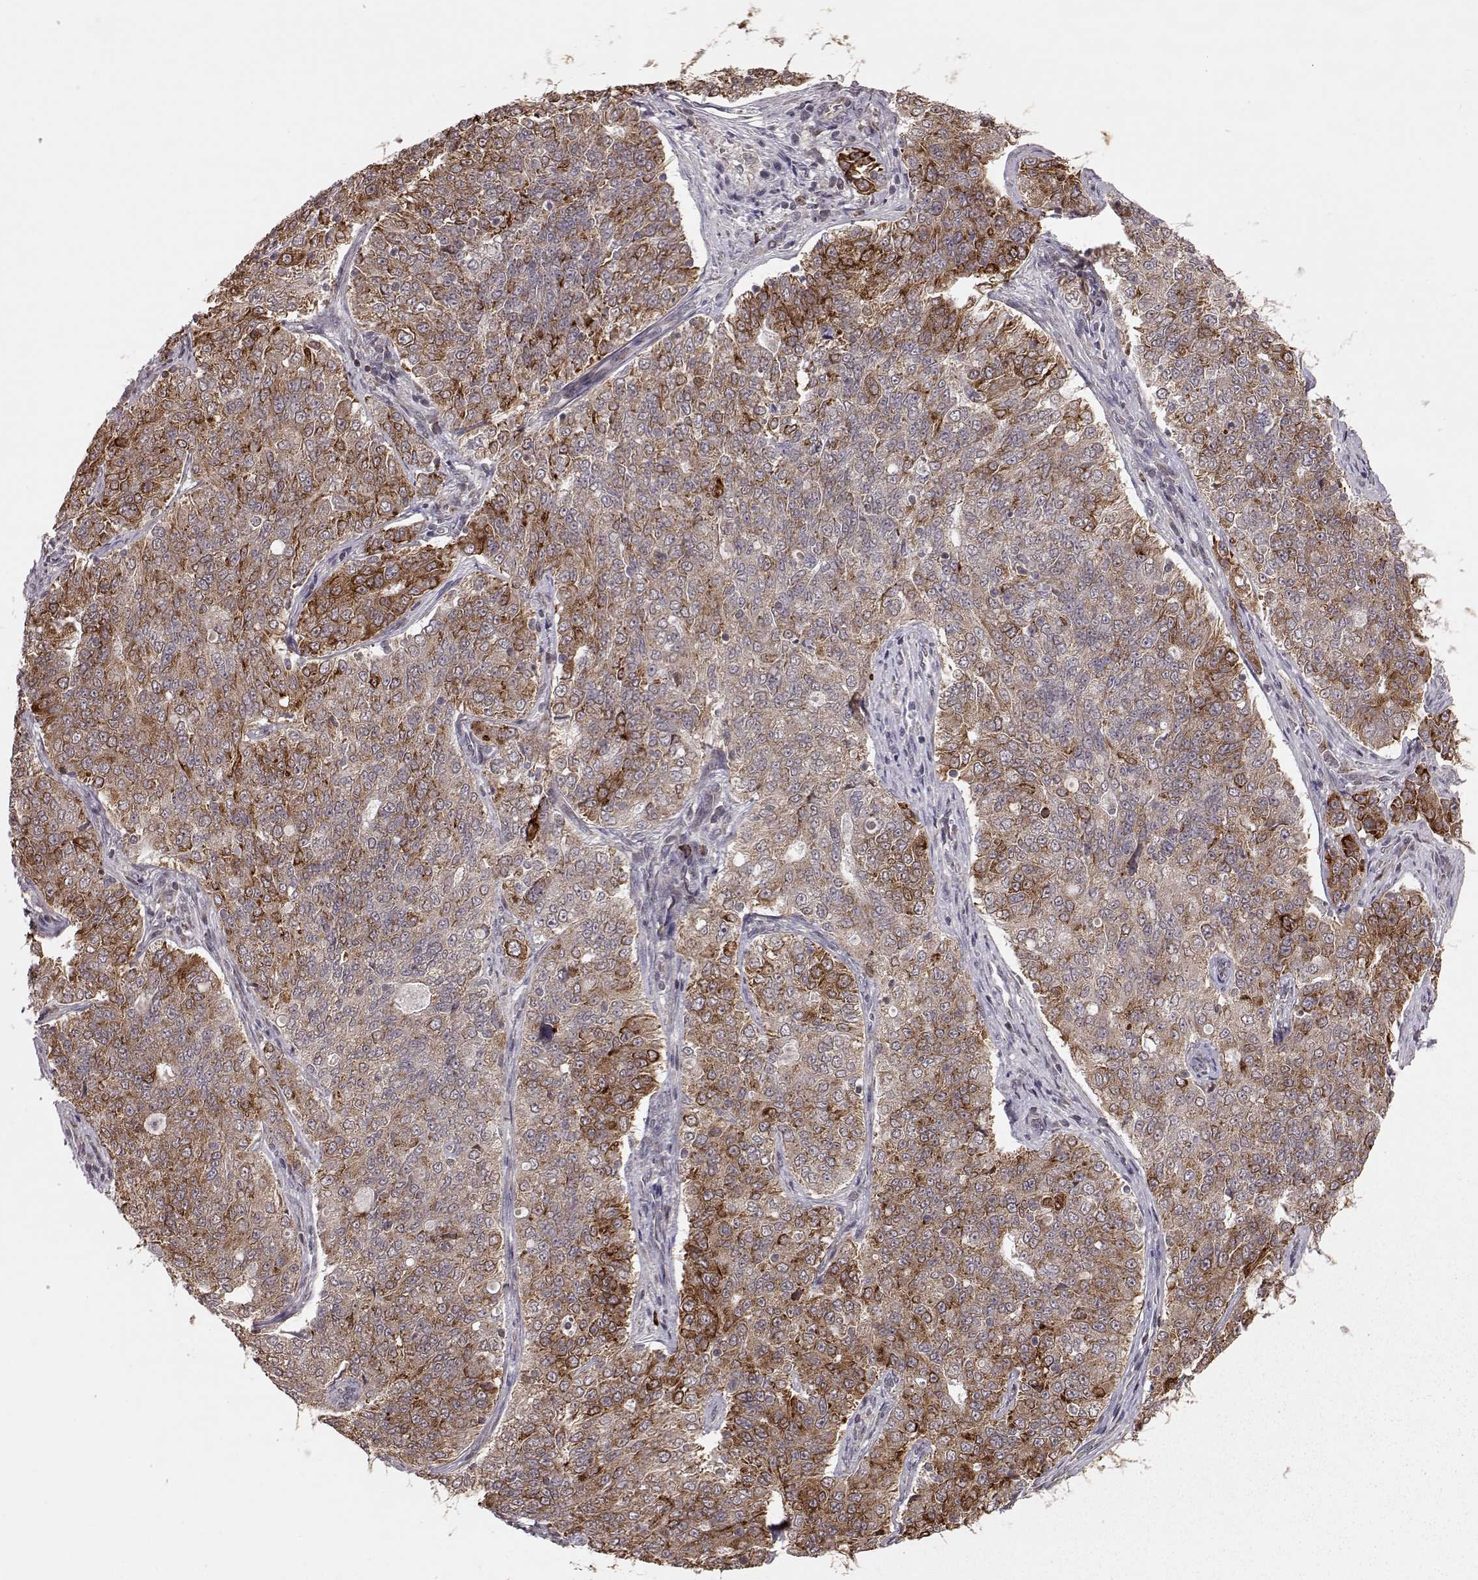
{"staining": {"intensity": "moderate", "quantity": ">75%", "location": "cytoplasmic/membranous"}, "tissue": "endometrial cancer", "cell_type": "Tumor cells", "image_type": "cancer", "snomed": [{"axis": "morphology", "description": "Adenocarcinoma, NOS"}, {"axis": "topography", "description": "Endometrium"}], "caption": "A high-resolution image shows IHC staining of endometrial cancer (adenocarcinoma), which shows moderate cytoplasmic/membranous staining in about >75% of tumor cells.", "gene": "ELOVL5", "patient": {"sex": "female", "age": 43}}